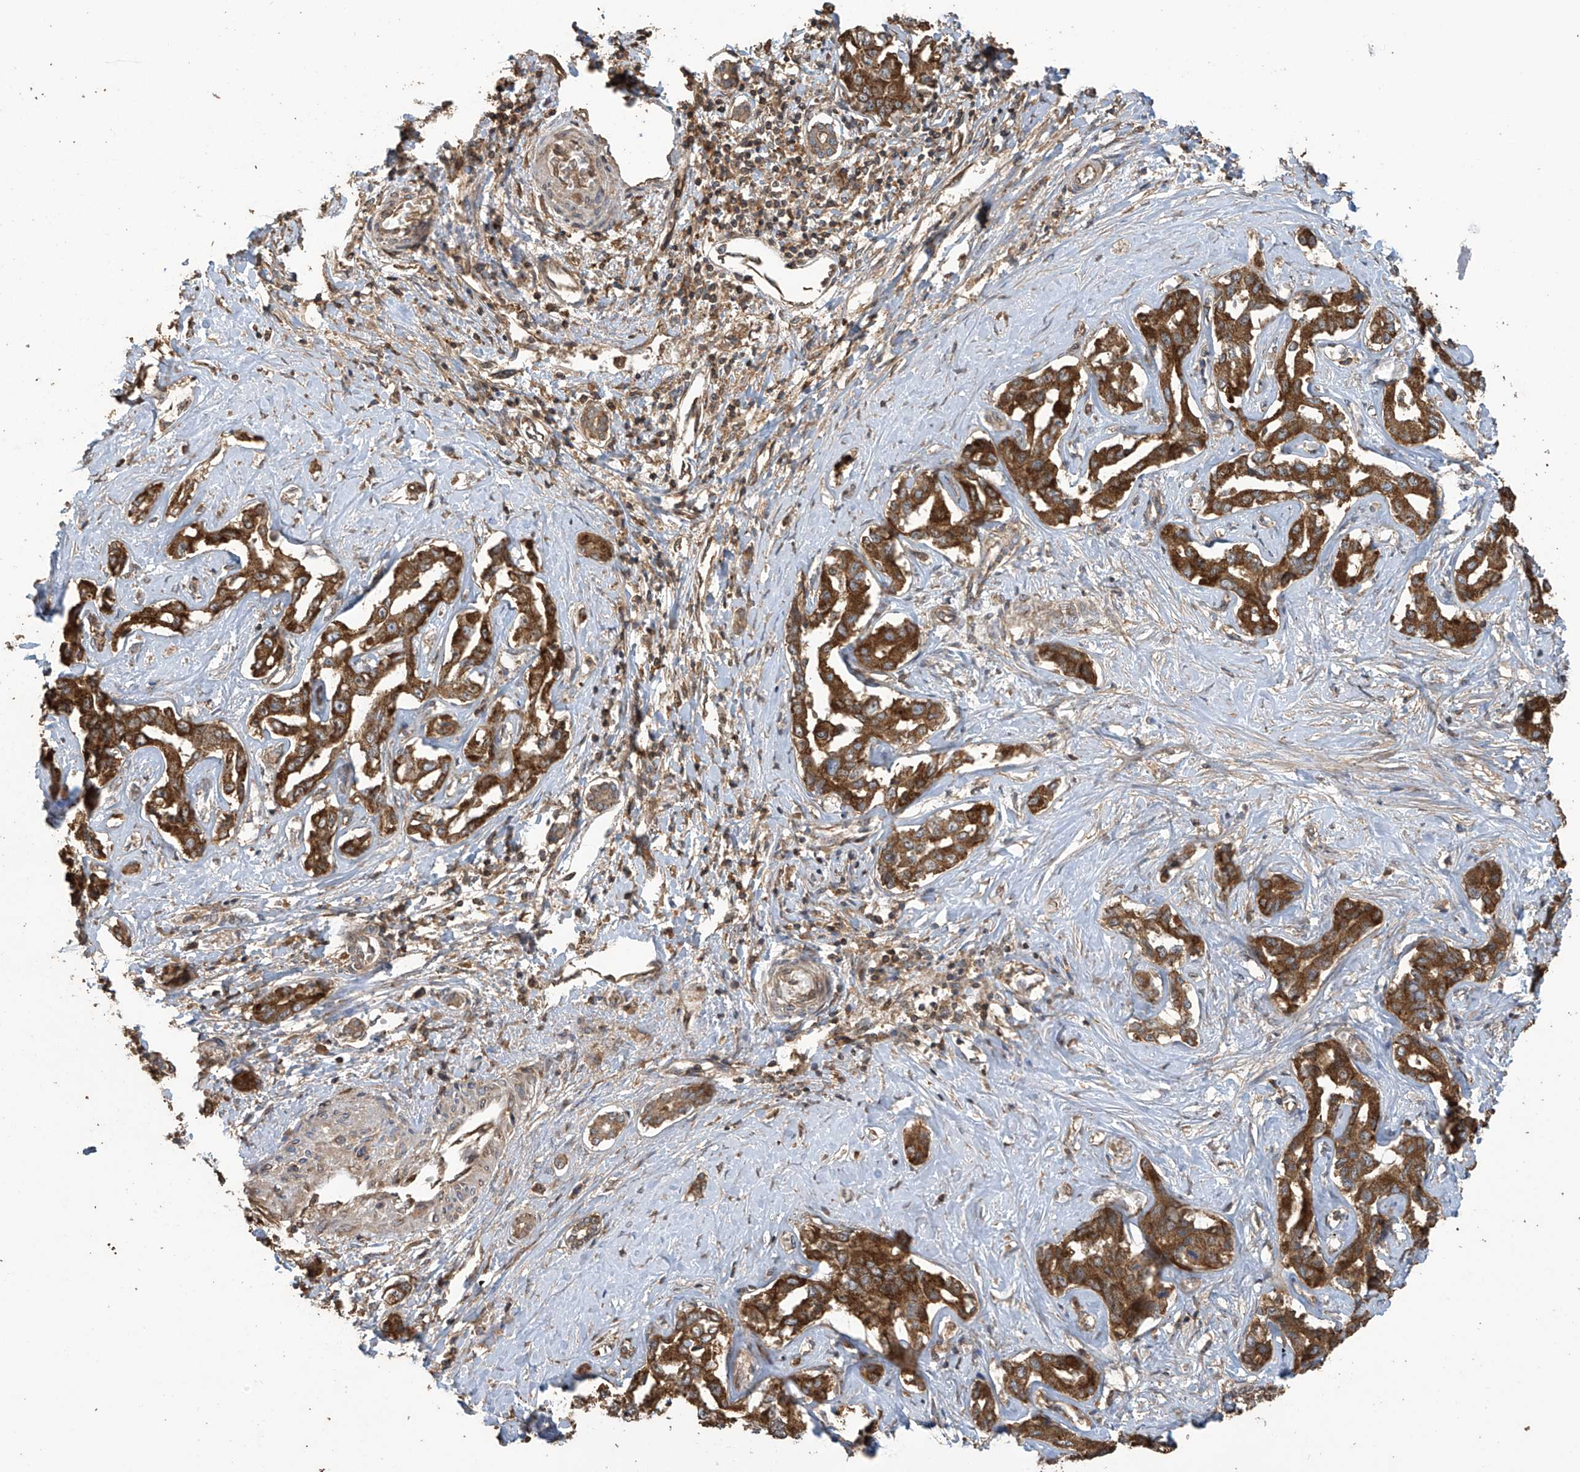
{"staining": {"intensity": "strong", "quantity": ">75%", "location": "cytoplasmic/membranous"}, "tissue": "liver cancer", "cell_type": "Tumor cells", "image_type": "cancer", "snomed": [{"axis": "morphology", "description": "Cholangiocarcinoma"}, {"axis": "topography", "description": "Liver"}], "caption": "The histopathology image exhibits a brown stain indicating the presence of a protein in the cytoplasmic/membranous of tumor cells in cholangiocarcinoma (liver). (IHC, brightfield microscopy, high magnification).", "gene": "COX10", "patient": {"sex": "male", "age": 59}}